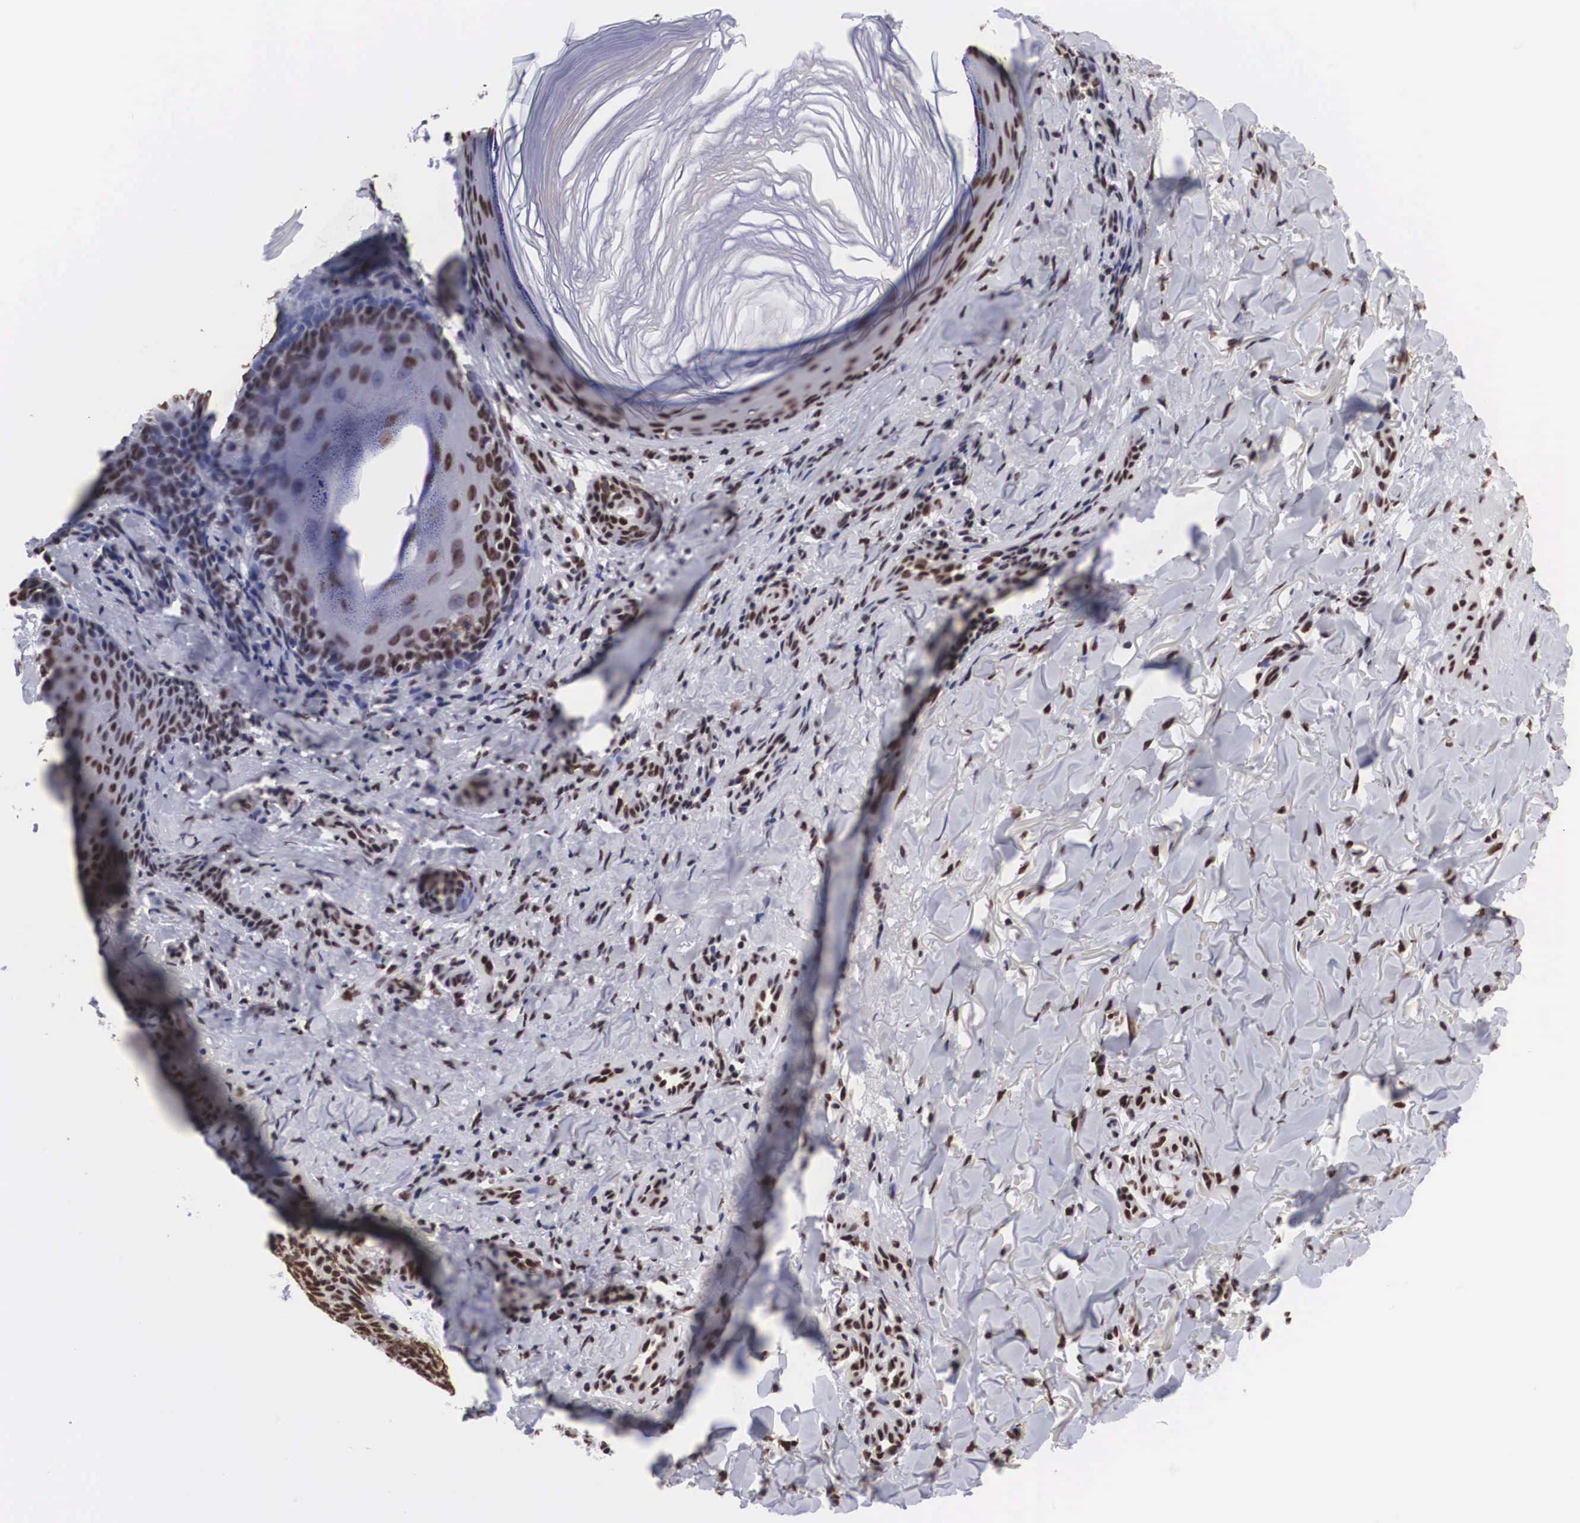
{"staining": {"intensity": "moderate", "quantity": ">75%", "location": "nuclear"}, "tissue": "skin cancer", "cell_type": "Tumor cells", "image_type": "cancer", "snomed": [{"axis": "morphology", "description": "Normal tissue, NOS"}, {"axis": "morphology", "description": "Basal cell carcinoma"}, {"axis": "topography", "description": "Skin"}], "caption": "A photomicrograph of human skin cancer stained for a protein shows moderate nuclear brown staining in tumor cells.", "gene": "ACIN1", "patient": {"sex": "male", "age": 81}}